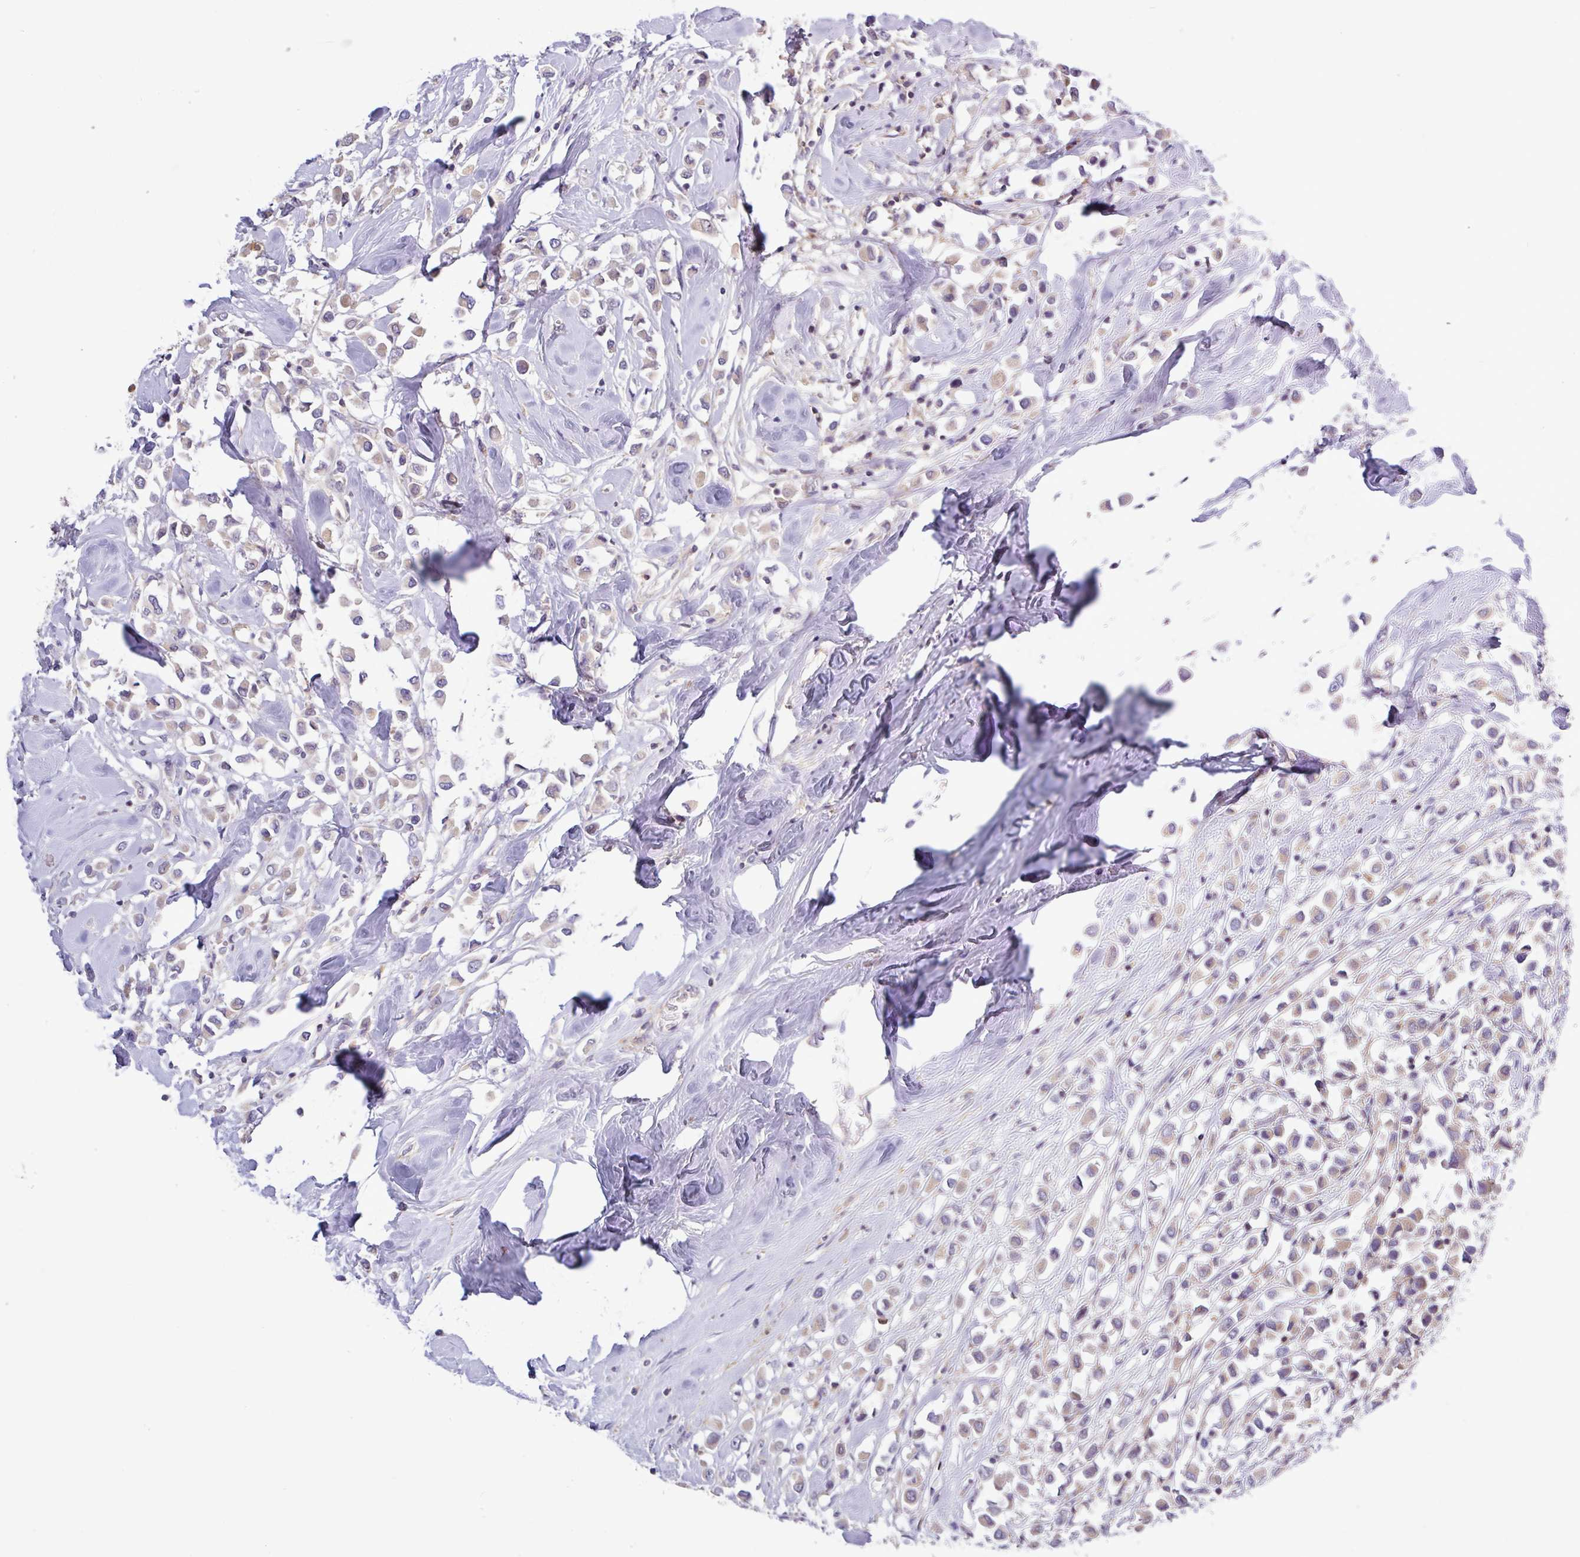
{"staining": {"intensity": "weak", "quantity": "25%-75%", "location": "cytoplasmic/membranous"}, "tissue": "breast cancer", "cell_type": "Tumor cells", "image_type": "cancer", "snomed": [{"axis": "morphology", "description": "Duct carcinoma"}, {"axis": "topography", "description": "Breast"}], "caption": "DAB immunohistochemical staining of breast cancer displays weak cytoplasmic/membranous protein positivity in about 25%-75% of tumor cells.", "gene": "SFTPB", "patient": {"sex": "female", "age": 61}}